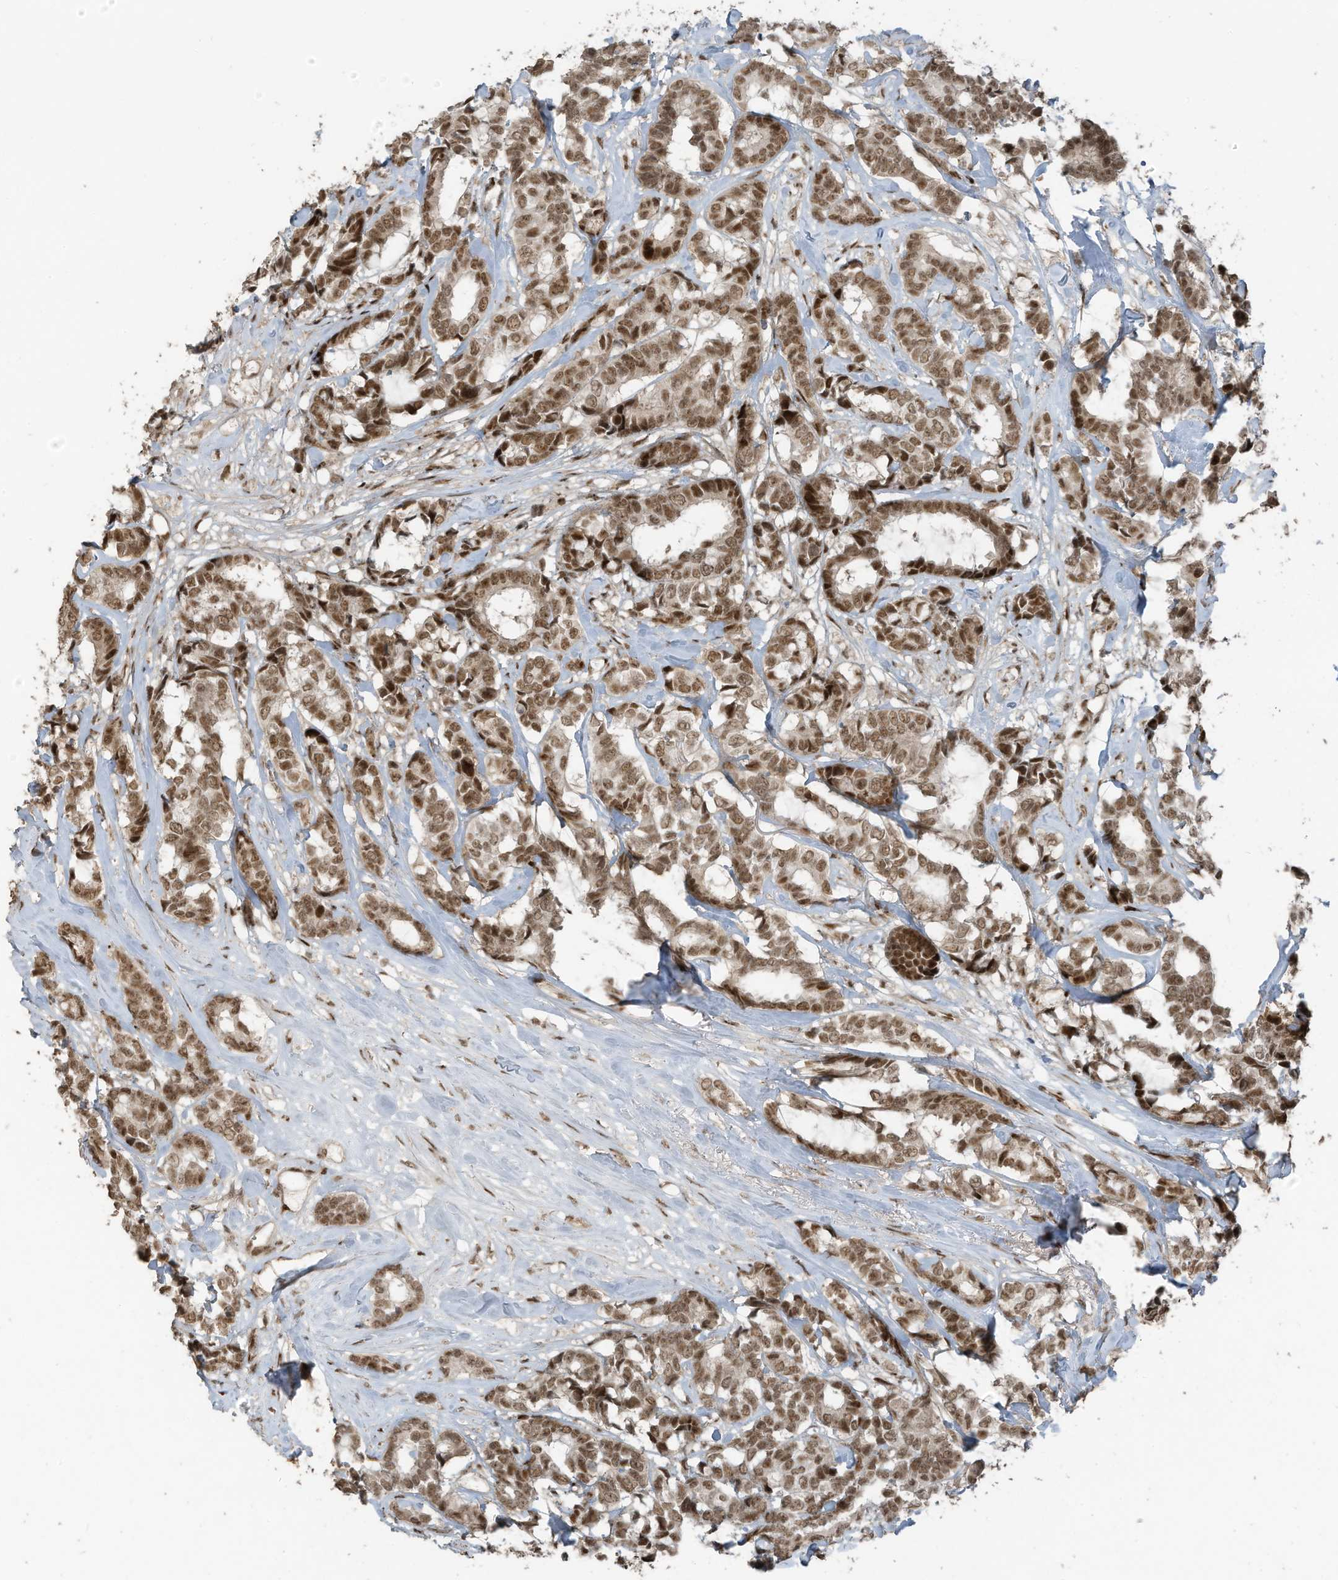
{"staining": {"intensity": "moderate", "quantity": ">75%", "location": "nuclear"}, "tissue": "breast cancer", "cell_type": "Tumor cells", "image_type": "cancer", "snomed": [{"axis": "morphology", "description": "Duct carcinoma"}, {"axis": "topography", "description": "Breast"}], "caption": "The histopathology image displays staining of breast cancer (infiltrating ductal carcinoma), revealing moderate nuclear protein positivity (brown color) within tumor cells. Nuclei are stained in blue.", "gene": "PCNP", "patient": {"sex": "female", "age": 87}}